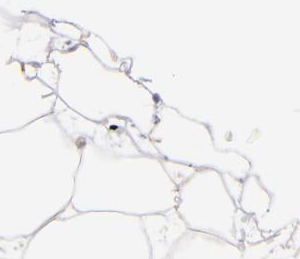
{"staining": {"intensity": "weak", "quantity": "<25%", "location": "cytoplasmic/membranous"}, "tissue": "adipose tissue", "cell_type": "Adipocytes", "image_type": "normal", "snomed": [{"axis": "morphology", "description": "Normal tissue, NOS"}, {"axis": "topography", "description": "Breast"}], "caption": "The photomicrograph displays no staining of adipocytes in normal adipose tissue. (DAB (3,3'-diaminobenzidine) IHC with hematoxylin counter stain).", "gene": "NFKBIE", "patient": {"sex": "female", "age": 22}}